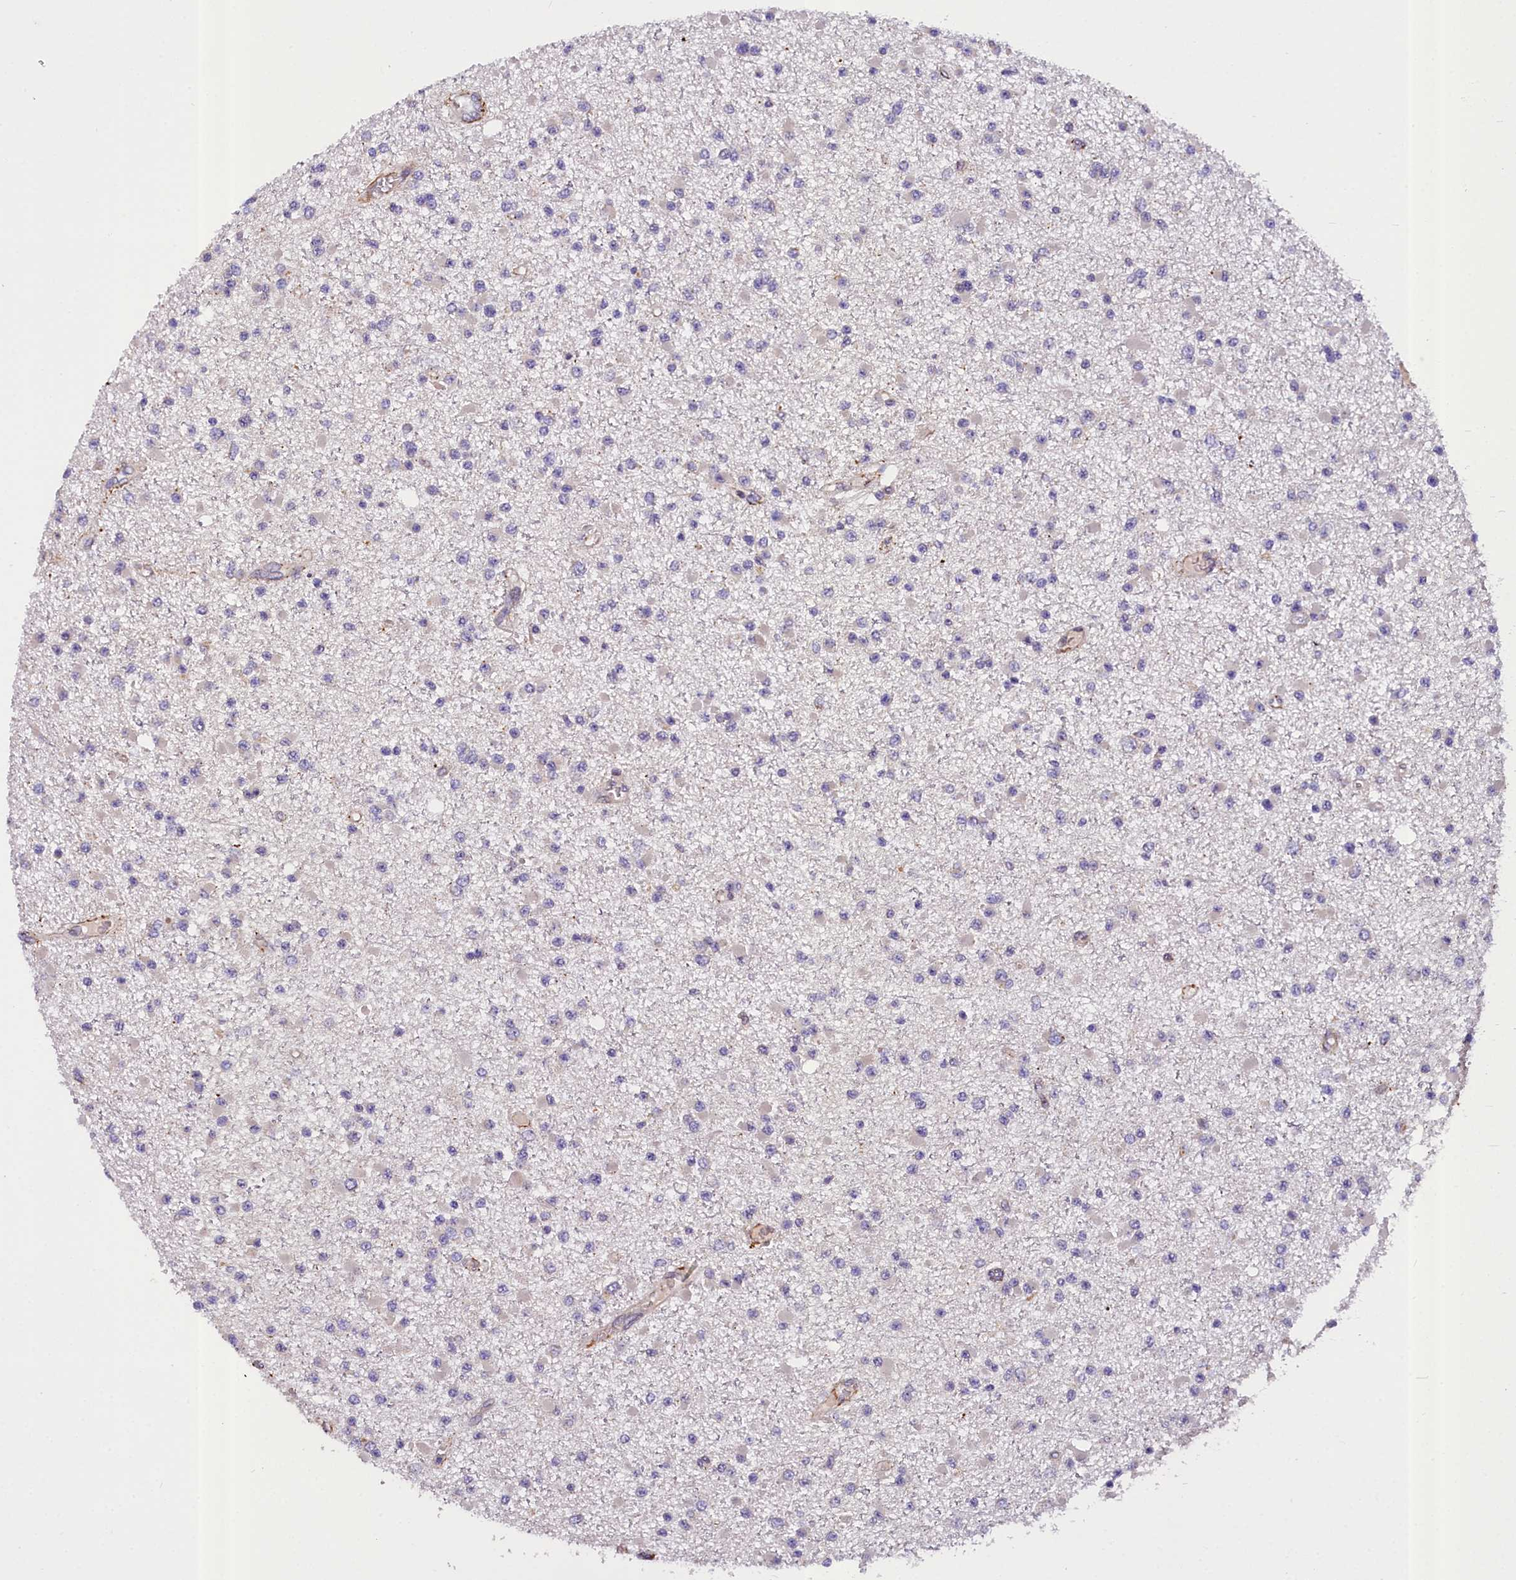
{"staining": {"intensity": "negative", "quantity": "none", "location": "none"}, "tissue": "glioma", "cell_type": "Tumor cells", "image_type": "cancer", "snomed": [{"axis": "morphology", "description": "Glioma, malignant, Low grade"}, {"axis": "topography", "description": "Brain"}], "caption": "Histopathology image shows no significant protein staining in tumor cells of malignant glioma (low-grade).", "gene": "SUPV3L1", "patient": {"sex": "female", "age": 22}}